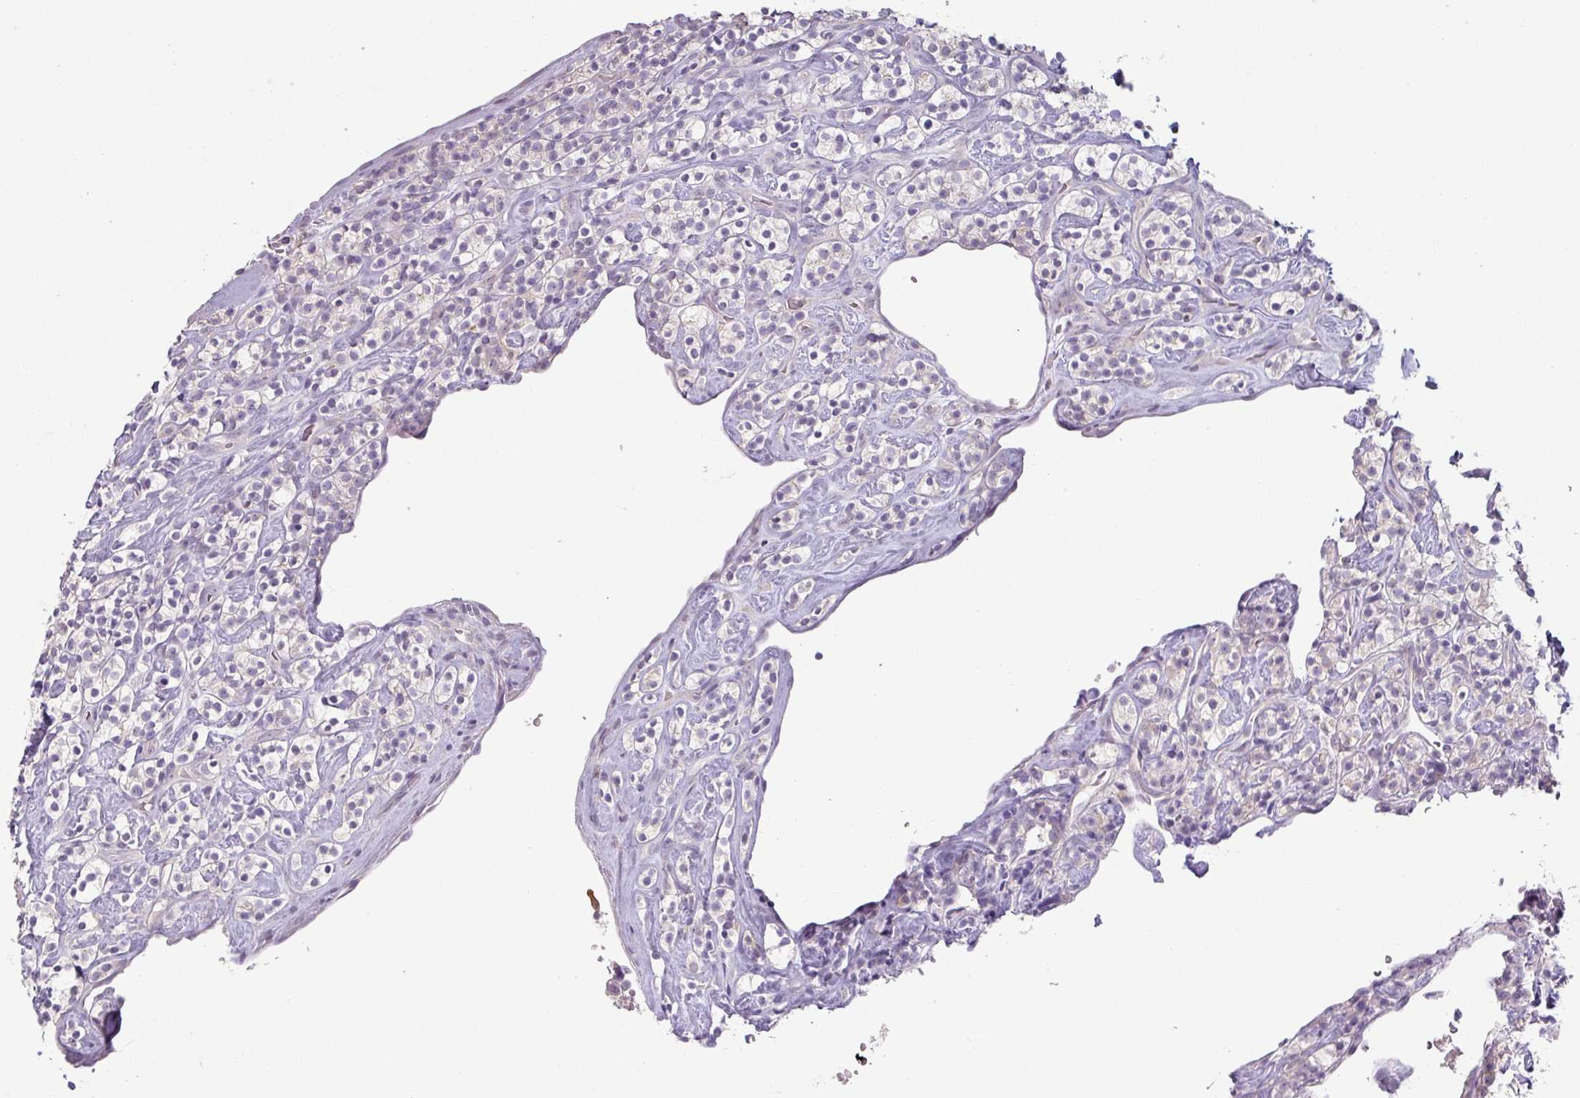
{"staining": {"intensity": "negative", "quantity": "none", "location": "none"}, "tissue": "renal cancer", "cell_type": "Tumor cells", "image_type": "cancer", "snomed": [{"axis": "morphology", "description": "Adenocarcinoma, NOS"}, {"axis": "topography", "description": "Kidney"}], "caption": "This micrograph is of adenocarcinoma (renal) stained with immunohistochemistry to label a protein in brown with the nuclei are counter-stained blue. There is no positivity in tumor cells. (DAB immunohistochemistry (IHC), high magnification).", "gene": "MAGEC3", "patient": {"sex": "male", "age": 77}}